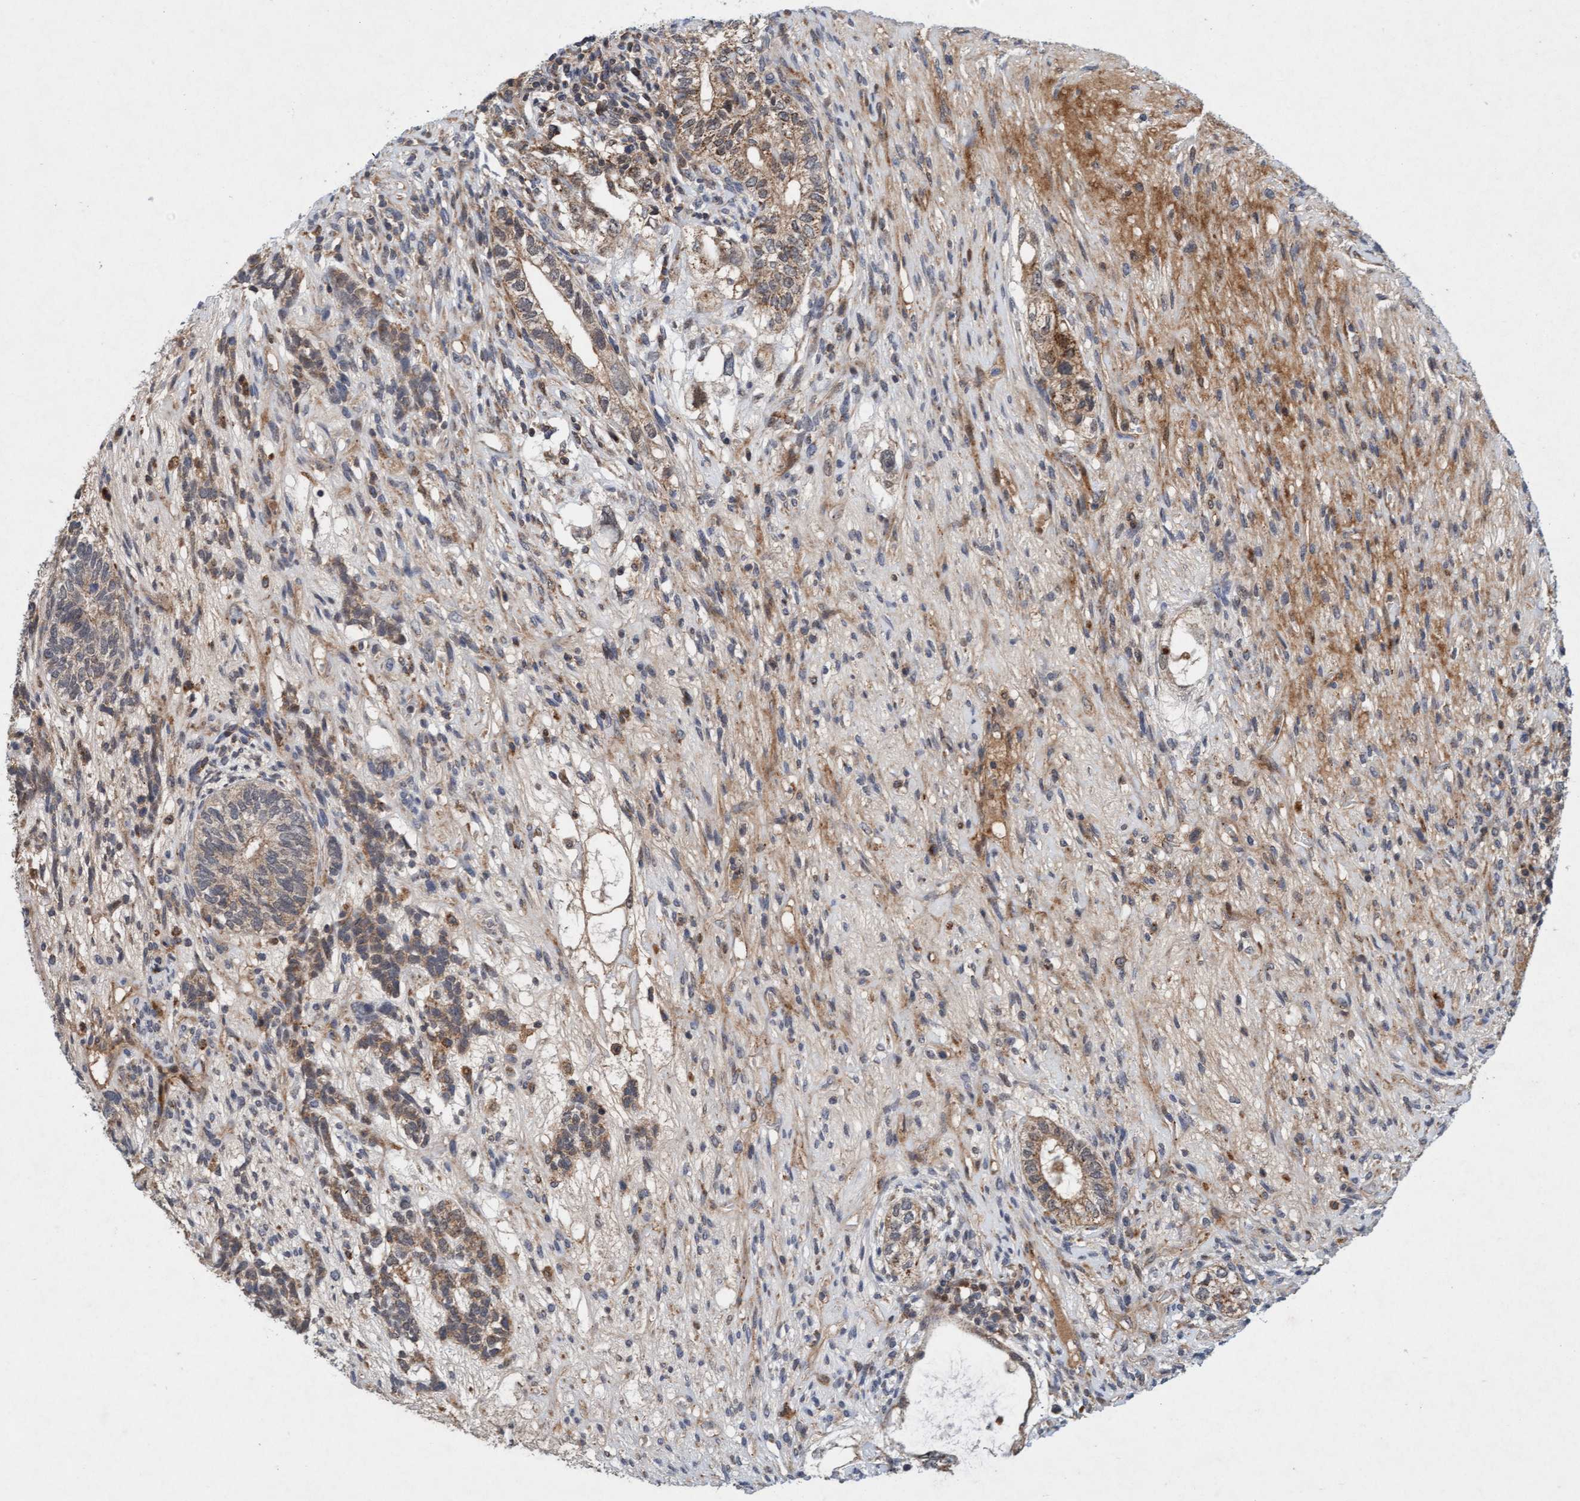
{"staining": {"intensity": "weak", "quantity": ">75%", "location": "cytoplasmic/membranous"}, "tissue": "testis cancer", "cell_type": "Tumor cells", "image_type": "cancer", "snomed": [{"axis": "morphology", "description": "Seminoma, NOS"}, {"axis": "topography", "description": "Testis"}], "caption": "Immunohistochemistry (IHC) of testis cancer shows low levels of weak cytoplasmic/membranous expression in about >75% of tumor cells. (DAB = brown stain, brightfield microscopy at high magnification).", "gene": "TMEM70", "patient": {"sex": "male", "age": 28}}